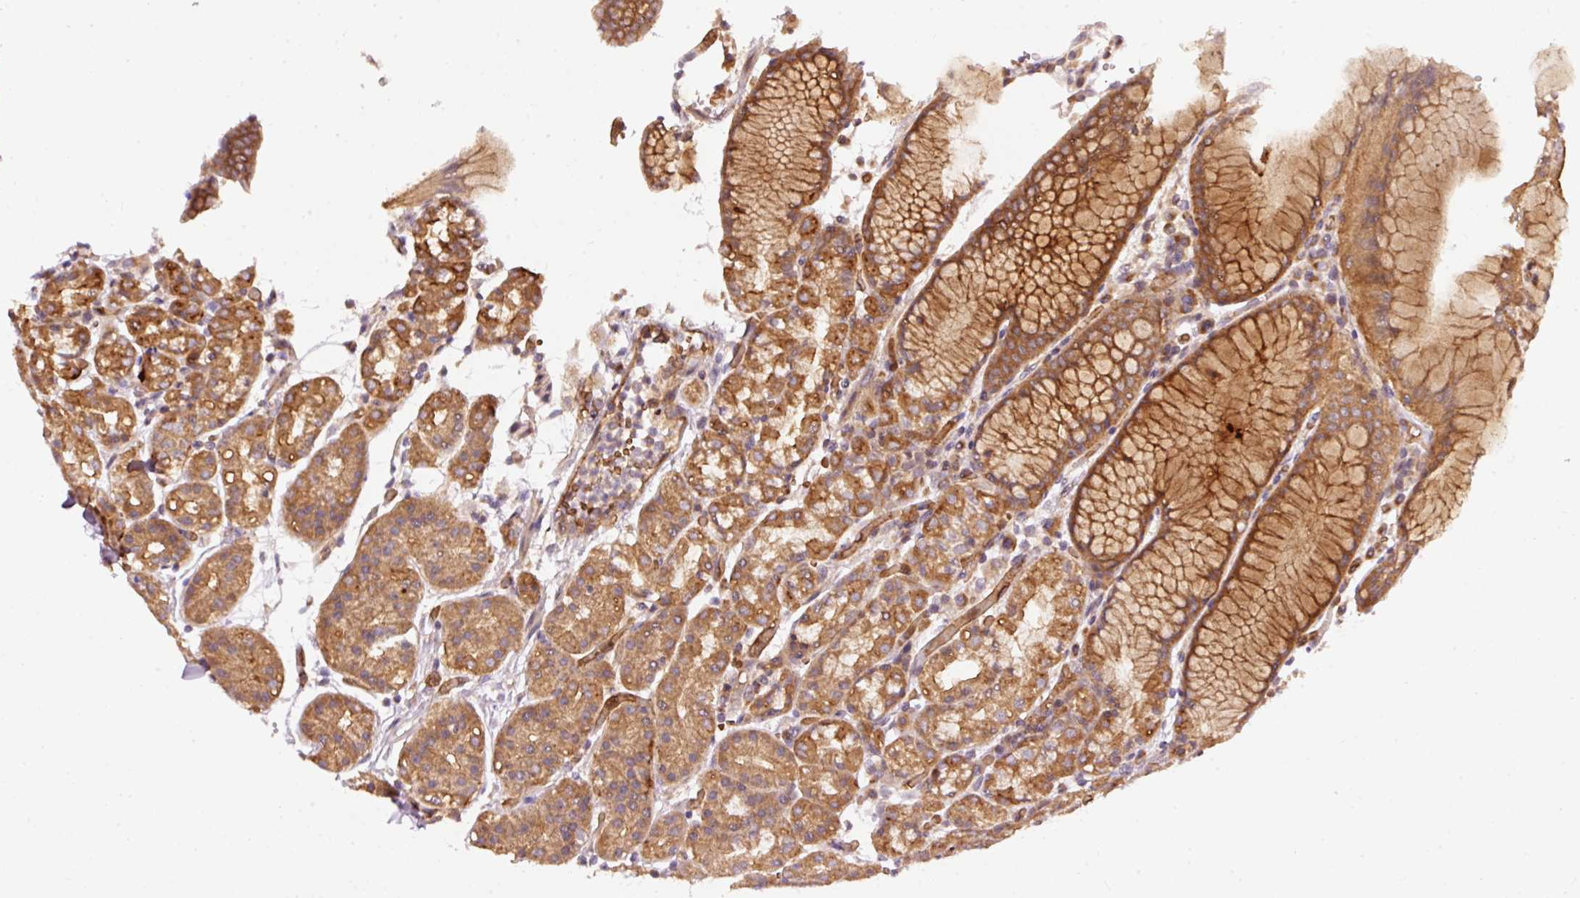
{"staining": {"intensity": "strong", "quantity": ">75%", "location": "cytoplasmic/membranous"}, "tissue": "stomach", "cell_type": "Glandular cells", "image_type": "normal", "snomed": [{"axis": "morphology", "description": "Normal tissue, NOS"}, {"axis": "topography", "description": "Stomach"}], "caption": "A brown stain highlights strong cytoplasmic/membranous expression of a protein in glandular cells of unremarkable human stomach. The staining was performed using DAB, with brown indicating positive protein expression. Nuclei are stained blue with hematoxylin.", "gene": "ADCY4", "patient": {"sex": "female", "age": 57}}